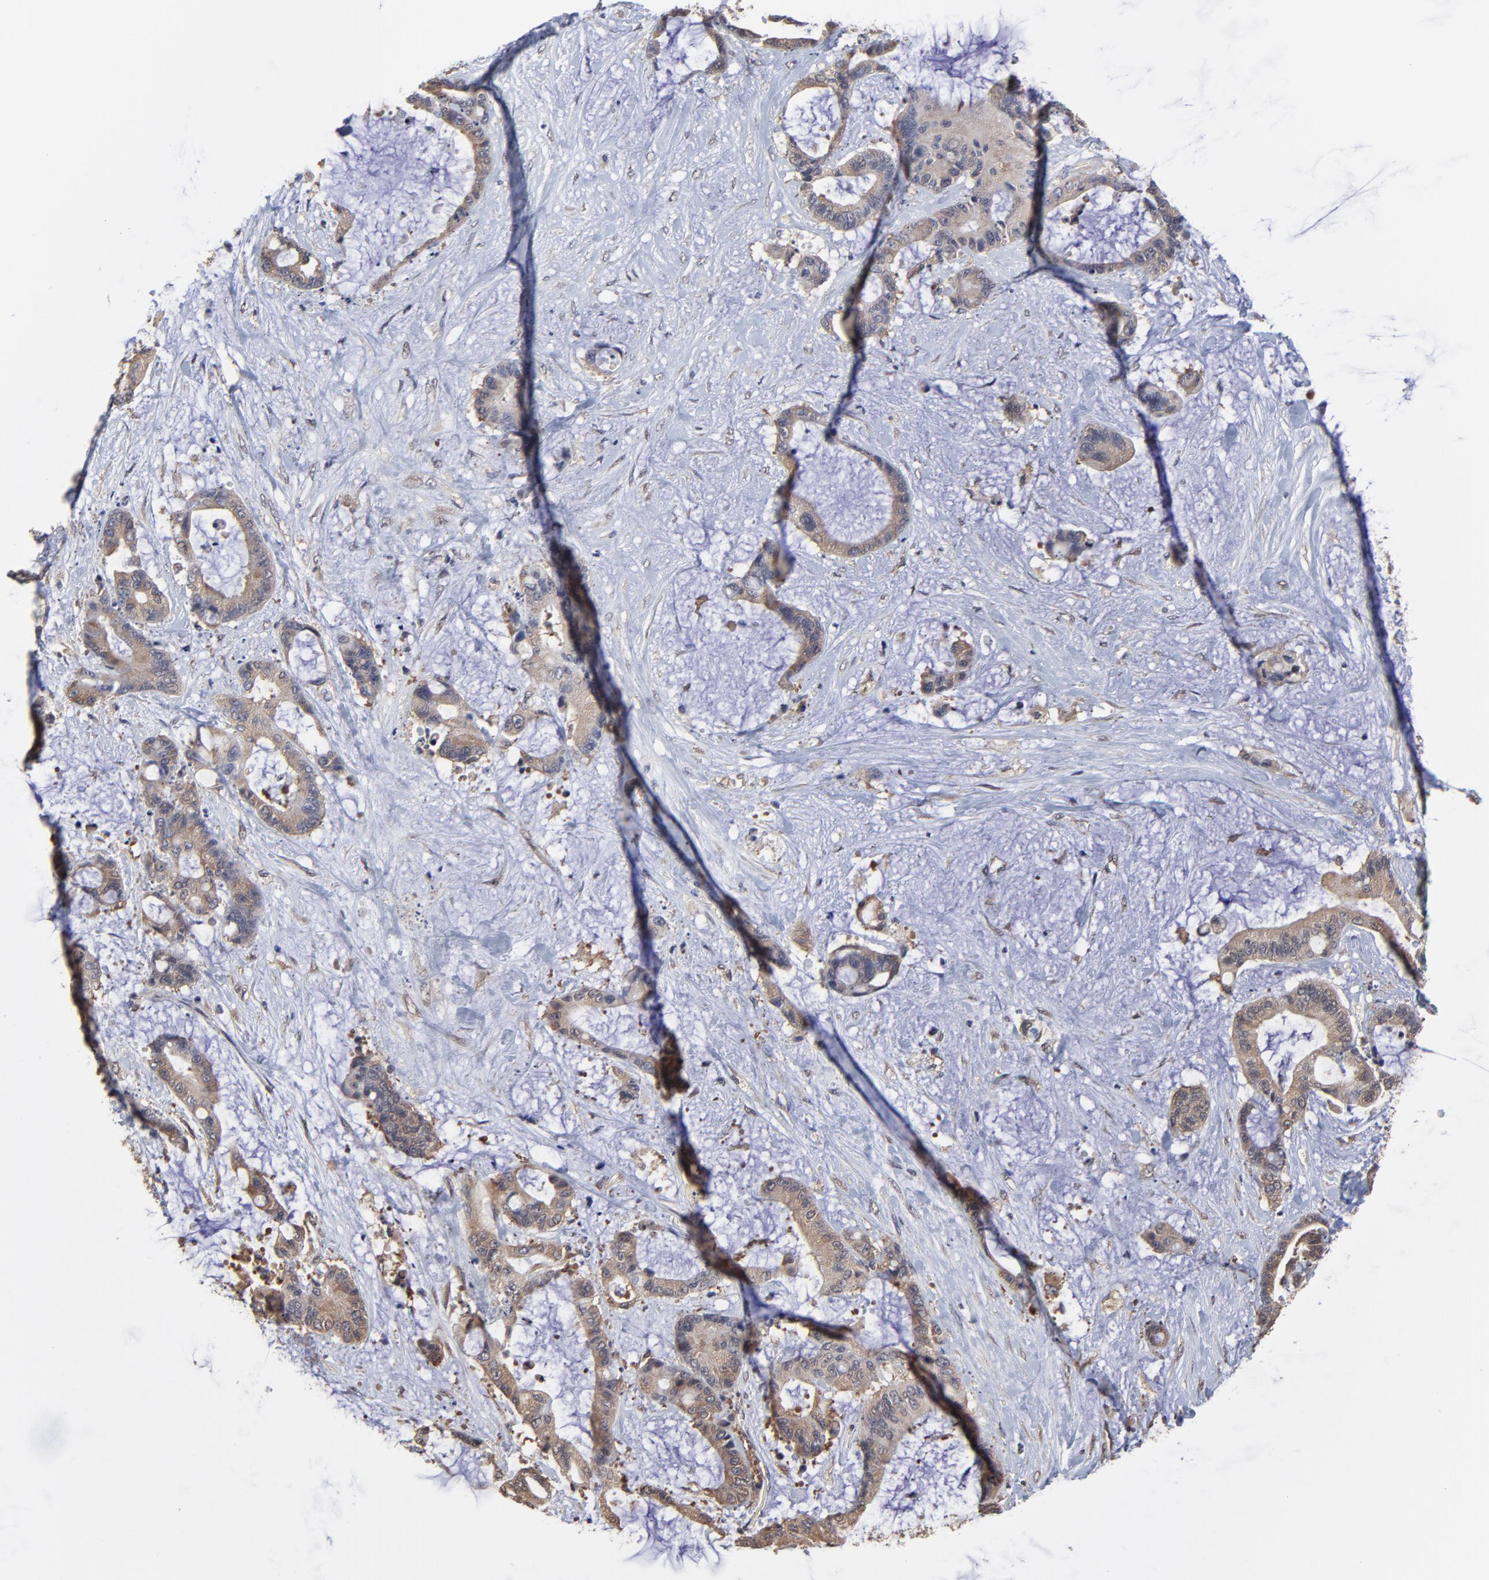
{"staining": {"intensity": "weak", "quantity": ">75%", "location": "cytoplasmic/membranous"}, "tissue": "liver cancer", "cell_type": "Tumor cells", "image_type": "cancer", "snomed": [{"axis": "morphology", "description": "Cholangiocarcinoma"}, {"axis": "topography", "description": "Liver"}], "caption": "Protein staining reveals weak cytoplasmic/membranous staining in about >75% of tumor cells in liver cancer.", "gene": "CCT2", "patient": {"sex": "female", "age": 73}}